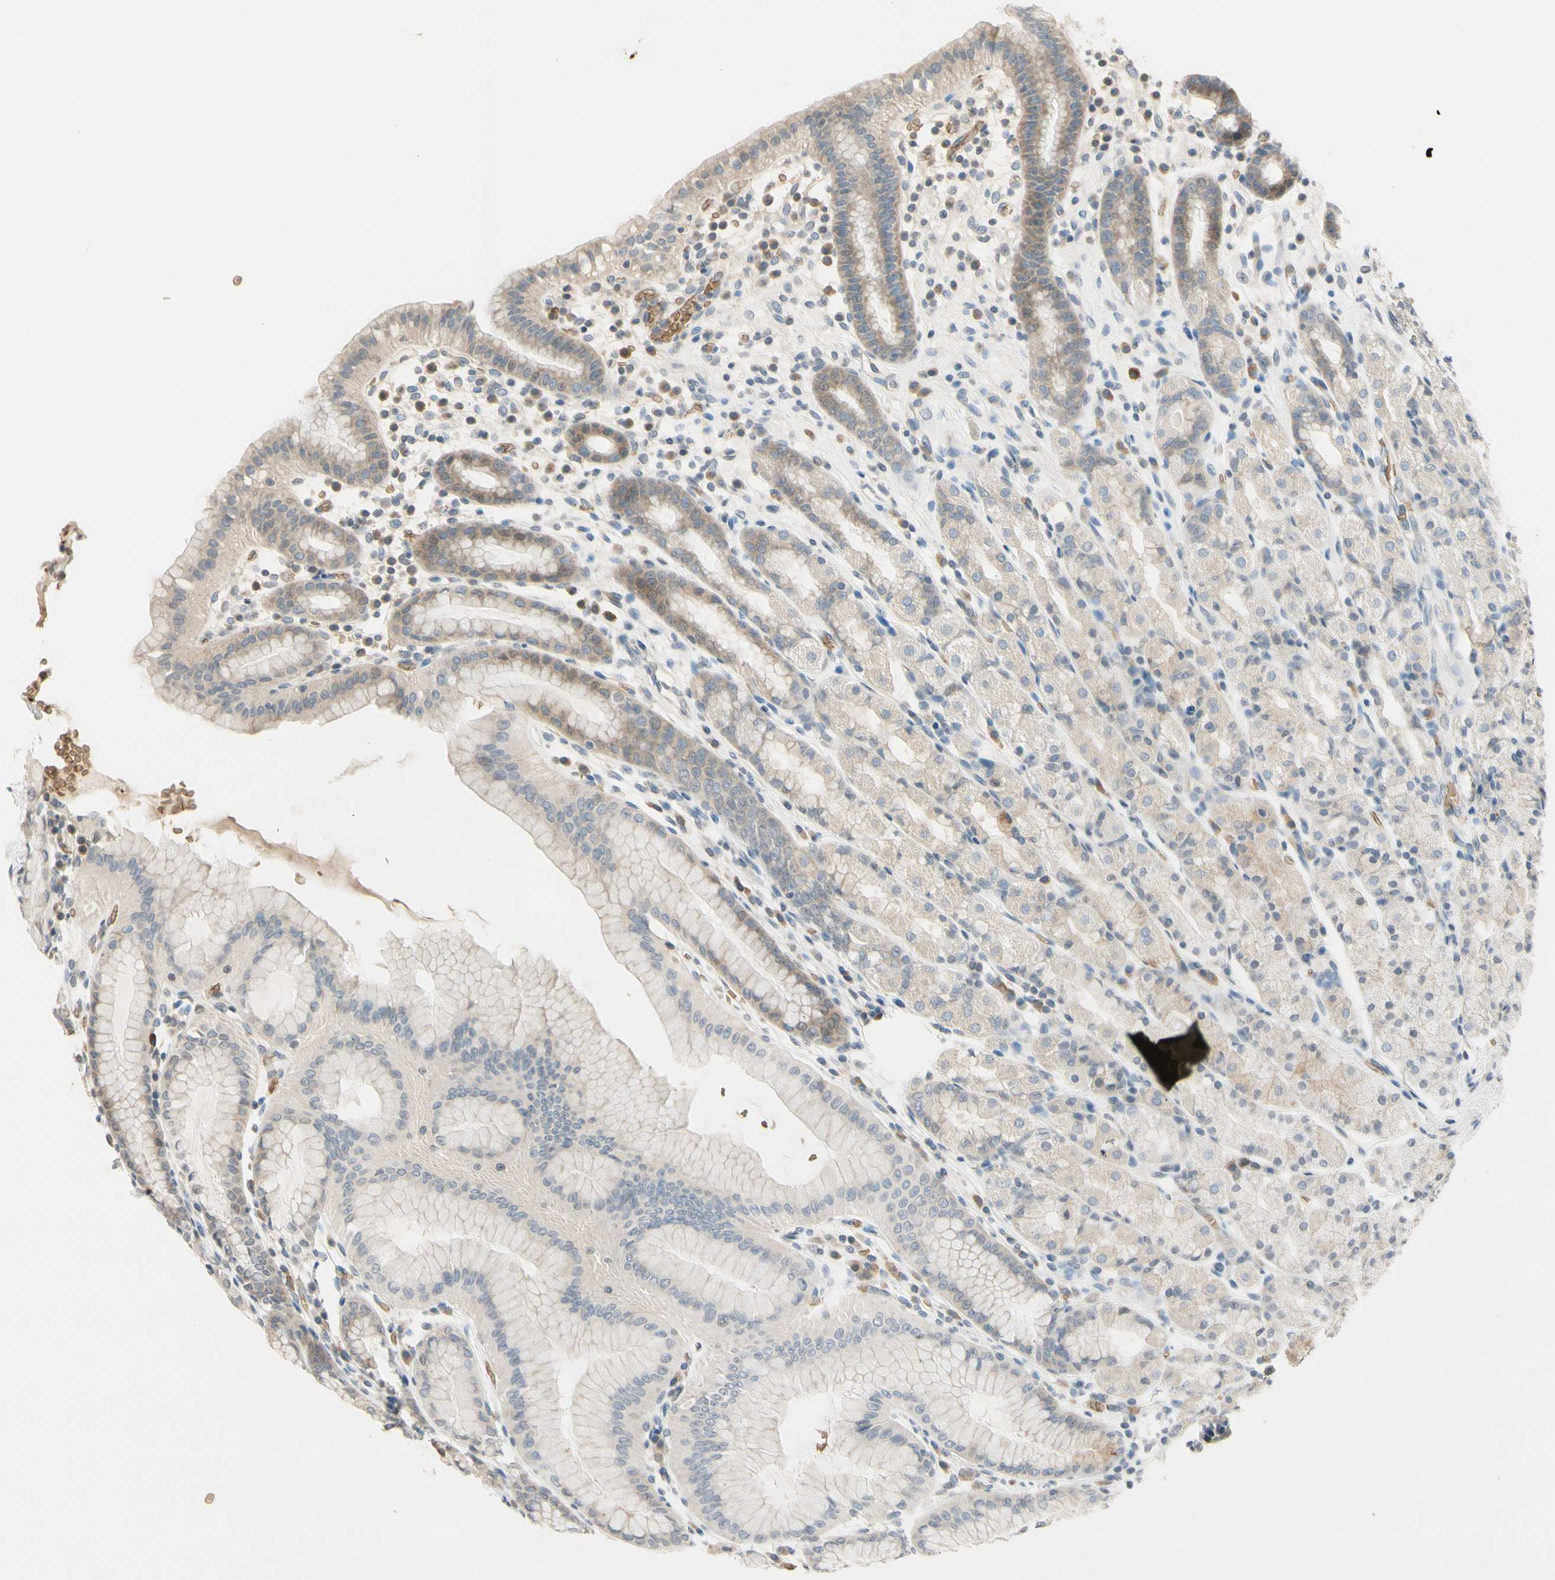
{"staining": {"intensity": "weak", "quantity": "25%-75%", "location": "cytoplasmic/membranous"}, "tissue": "stomach", "cell_type": "Glandular cells", "image_type": "normal", "snomed": [{"axis": "morphology", "description": "Normal tissue, NOS"}, {"axis": "topography", "description": "Stomach, upper"}], "caption": "Stomach stained with a brown dye displays weak cytoplasmic/membranous positive staining in approximately 25%-75% of glandular cells.", "gene": "GYPC", "patient": {"sex": "male", "age": 68}}